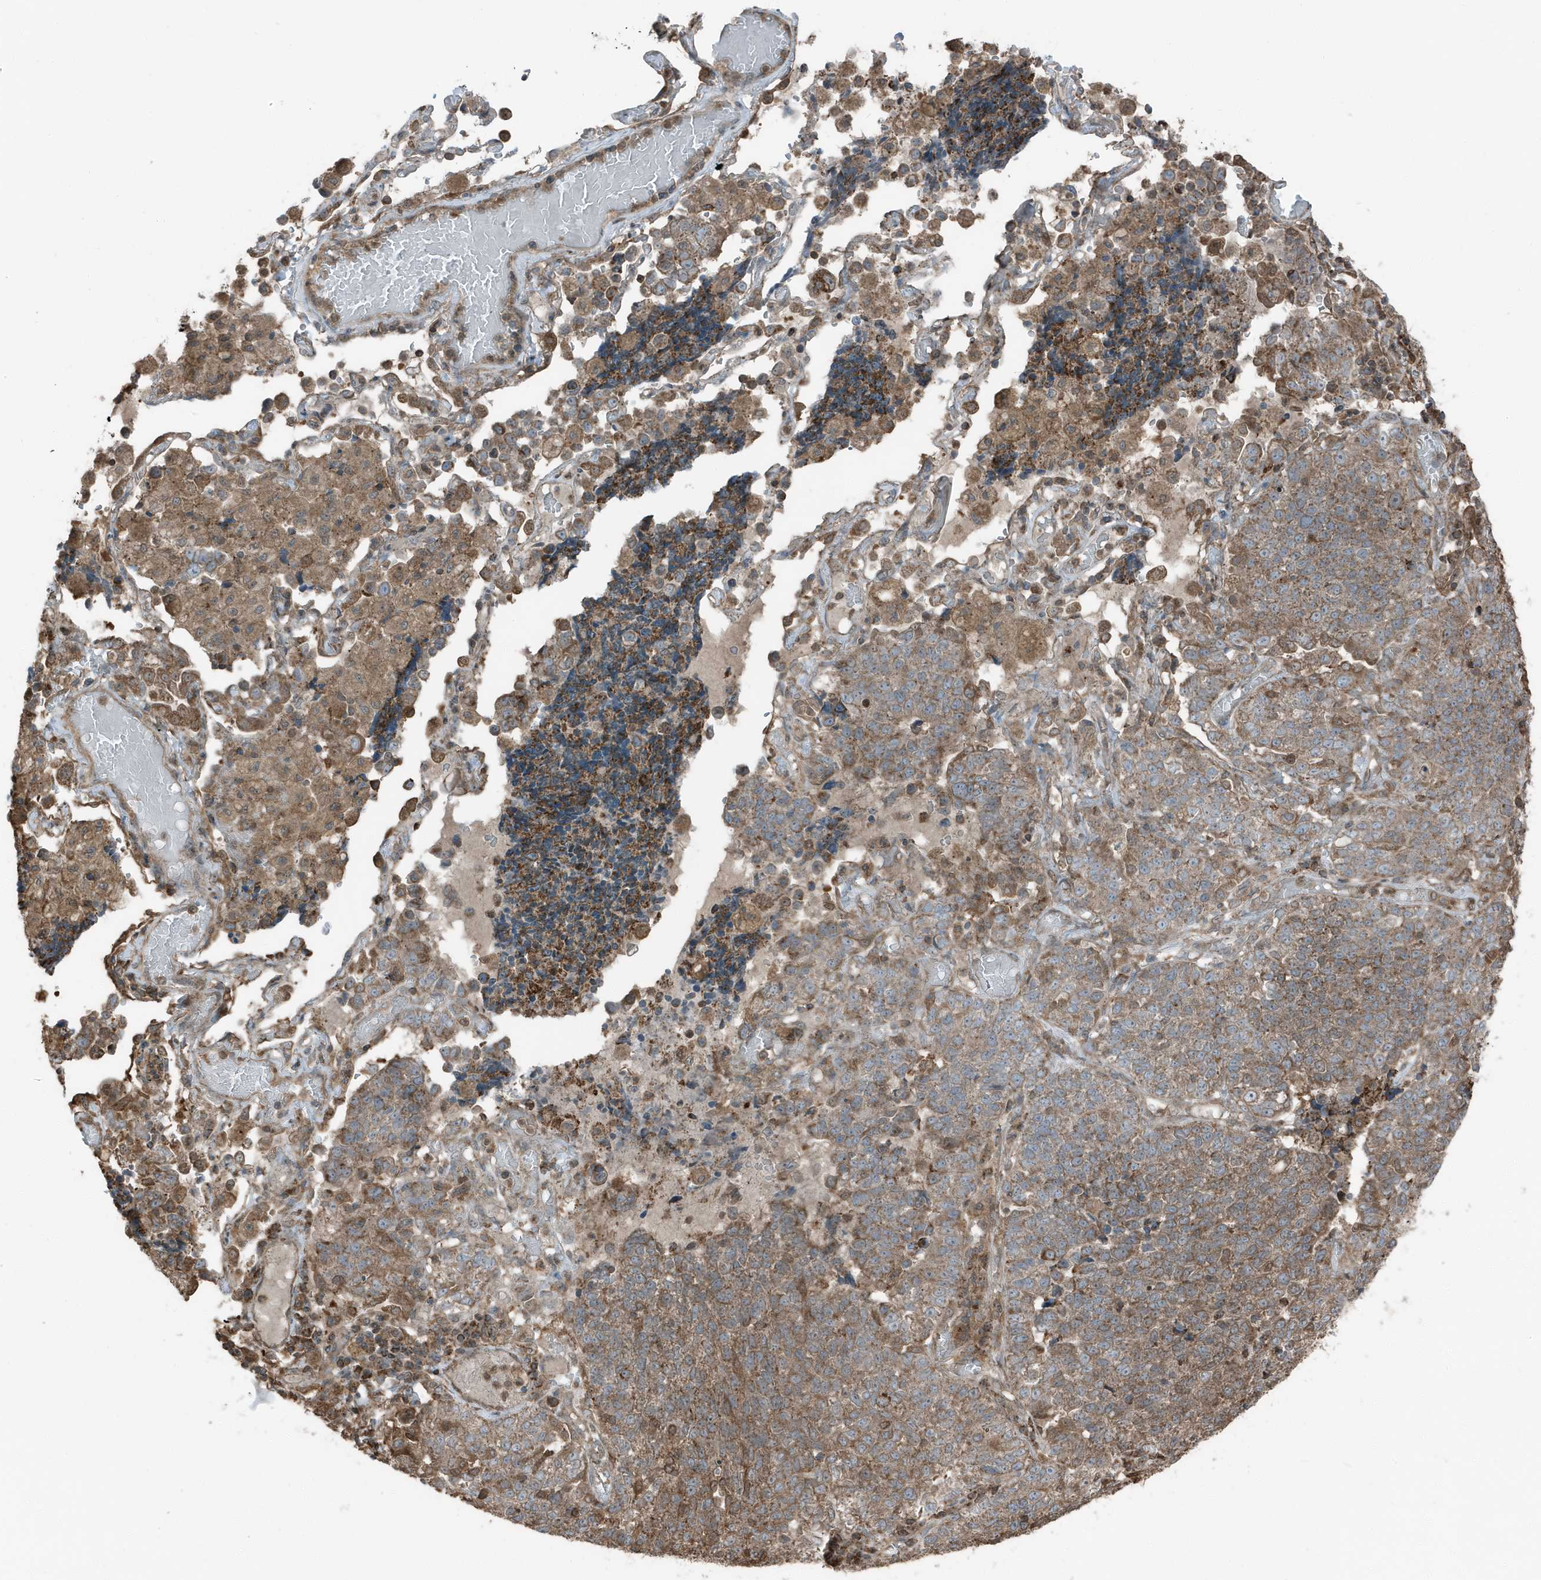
{"staining": {"intensity": "moderate", "quantity": ">75%", "location": "cytoplasmic/membranous"}, "tissue": "lung cancer", "cell_type": "Tumor cells", "image_type": "cancer", "snomed": [{"axis": "morphology", "description": "Adenocarcinoma, NOS"}, {"axis": "topography", "description": "Lung"}], "caption": "Approximately >75% of tumor cells in human lung adenocarcinoma demonstrate moderate cytoplasmic/membranous protein expression as visualized by brown immunohistochemical staining.", "gene": "AZI2", "patient": {"sex": "male", "age": 49}}